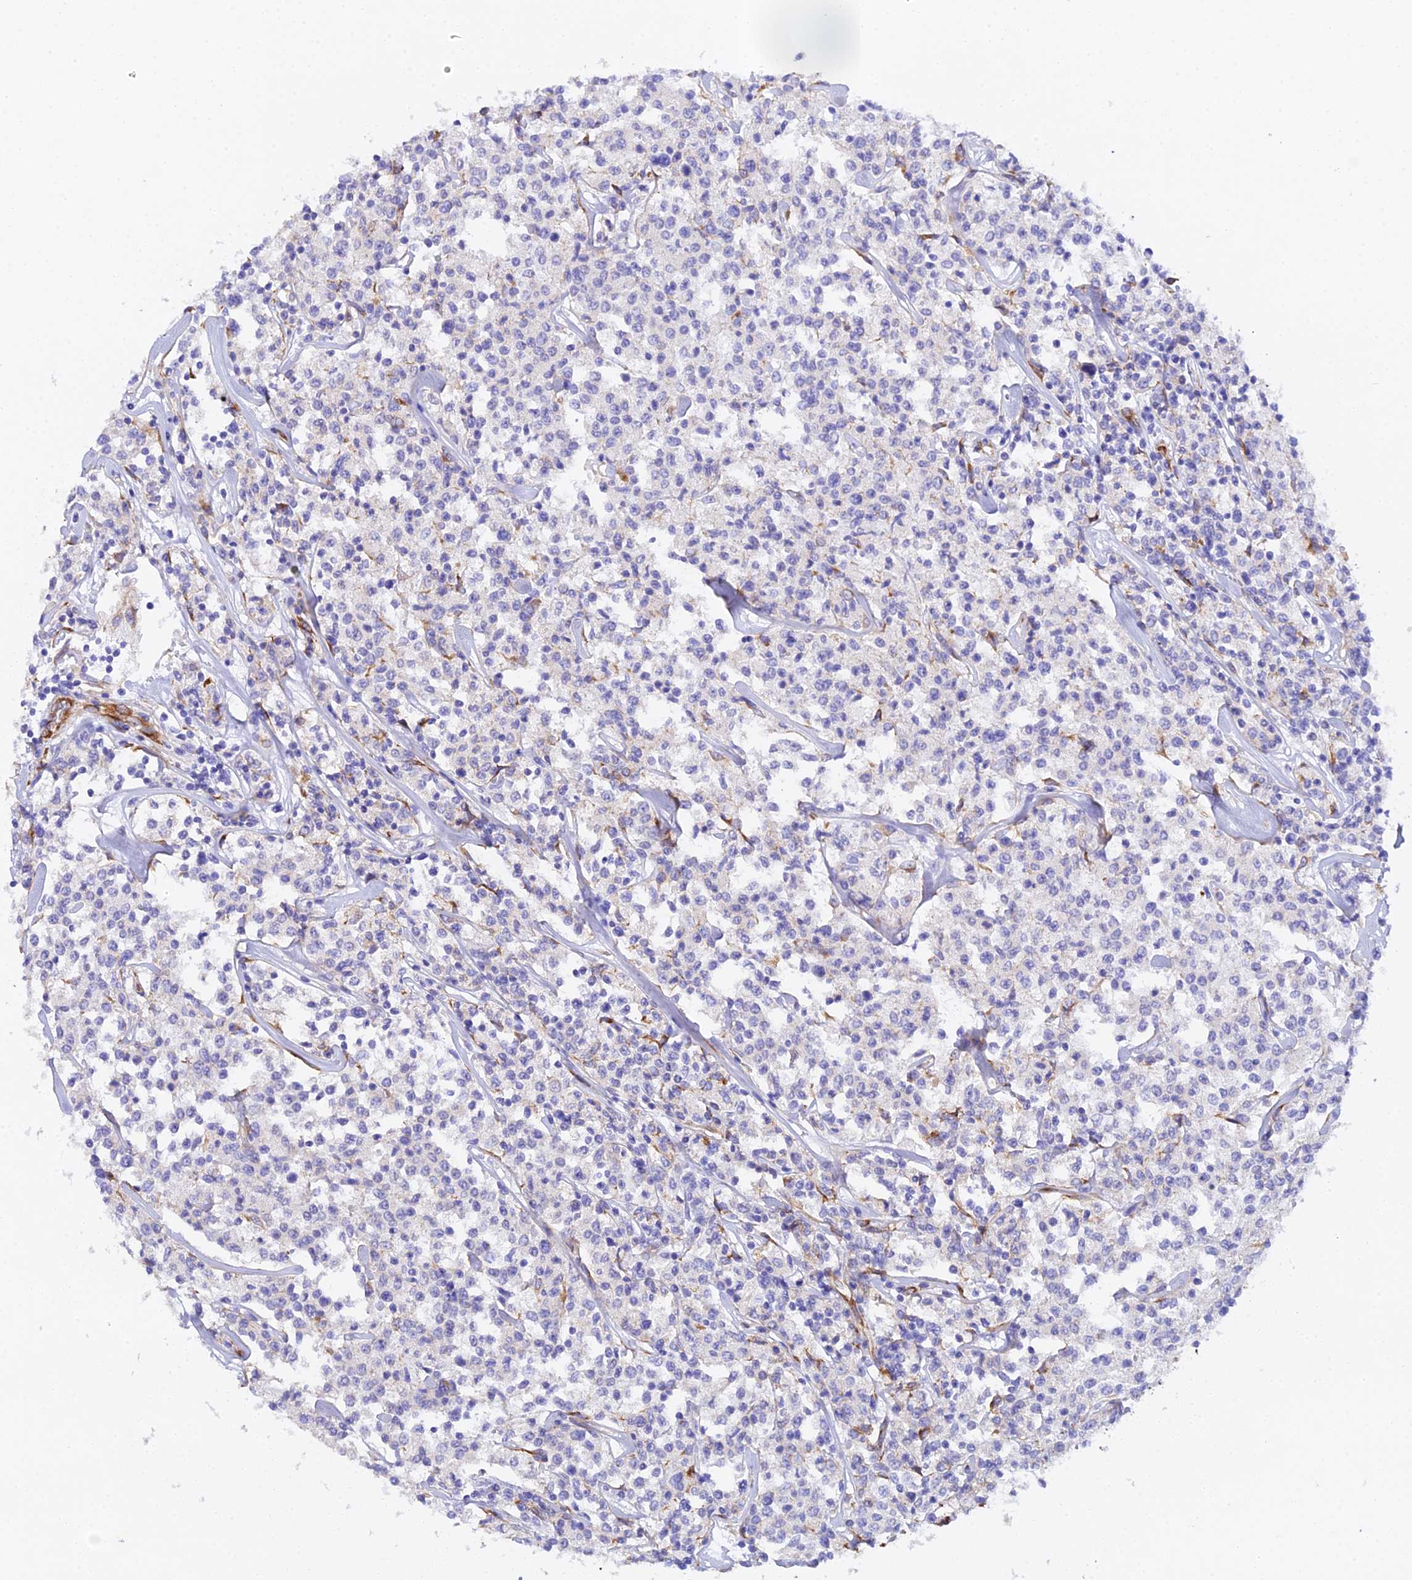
{"staining": {"intensity": "negative", "quantity": "none", "location": "none"}, "tissue": "lymphoma", "cell_type": "Tumor cells", "image_type": "cancer", "snomed": [{"axis": "morphology", "description": "Malignant lymphoma, non-Hodgkin's type, Low grade"}, {"axis": "topography", "description": "Small intestine"}], "caption": "Immunohistochemistry of human lymphoma reveals no expression in tumor cells.", "gene": "CFAP45", "patient": {"sex": "female", "age": 59}}